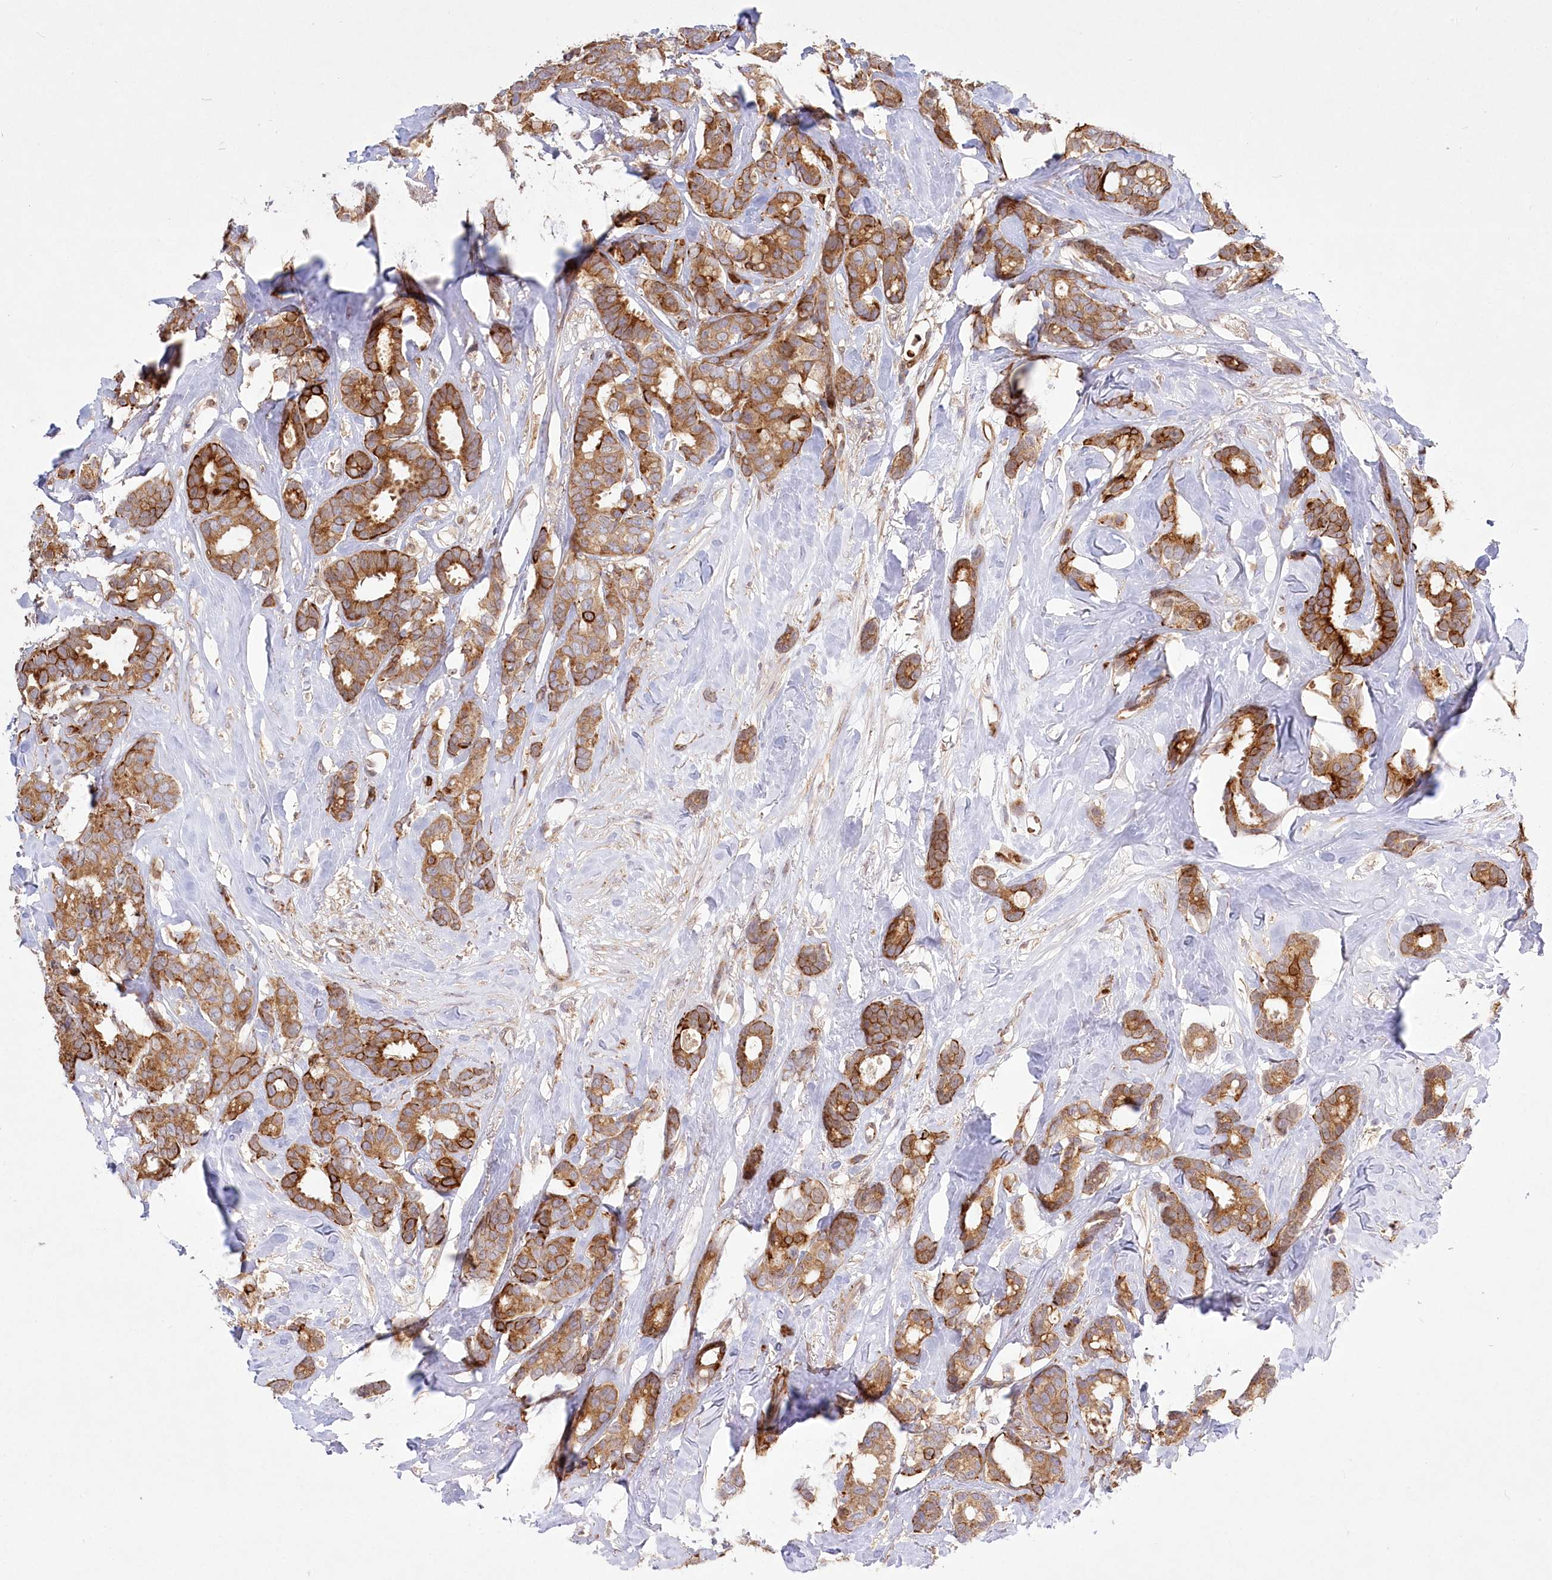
{"staining": {"intensity": "moderate", "quantity": ">75%", "location": "cytoplasmic/membranous"}, "tissue": "breast cancer", "cell_type": "Tumor cells", "image_type": "cancer", "snomed": [{"axis": "morphology", "description": "Duct carcinoma"}, {"axis": "topography", "description": "Breast"}], "caption": "About >75% of tumor cells in human intraductal carcinoma (breast) display moderate cytoplasmic/membranous protein staining as visualized by brown immunohistochemical staining.", "gene": "COMMD3", "patient": {"sex": "female", "age": 87}}